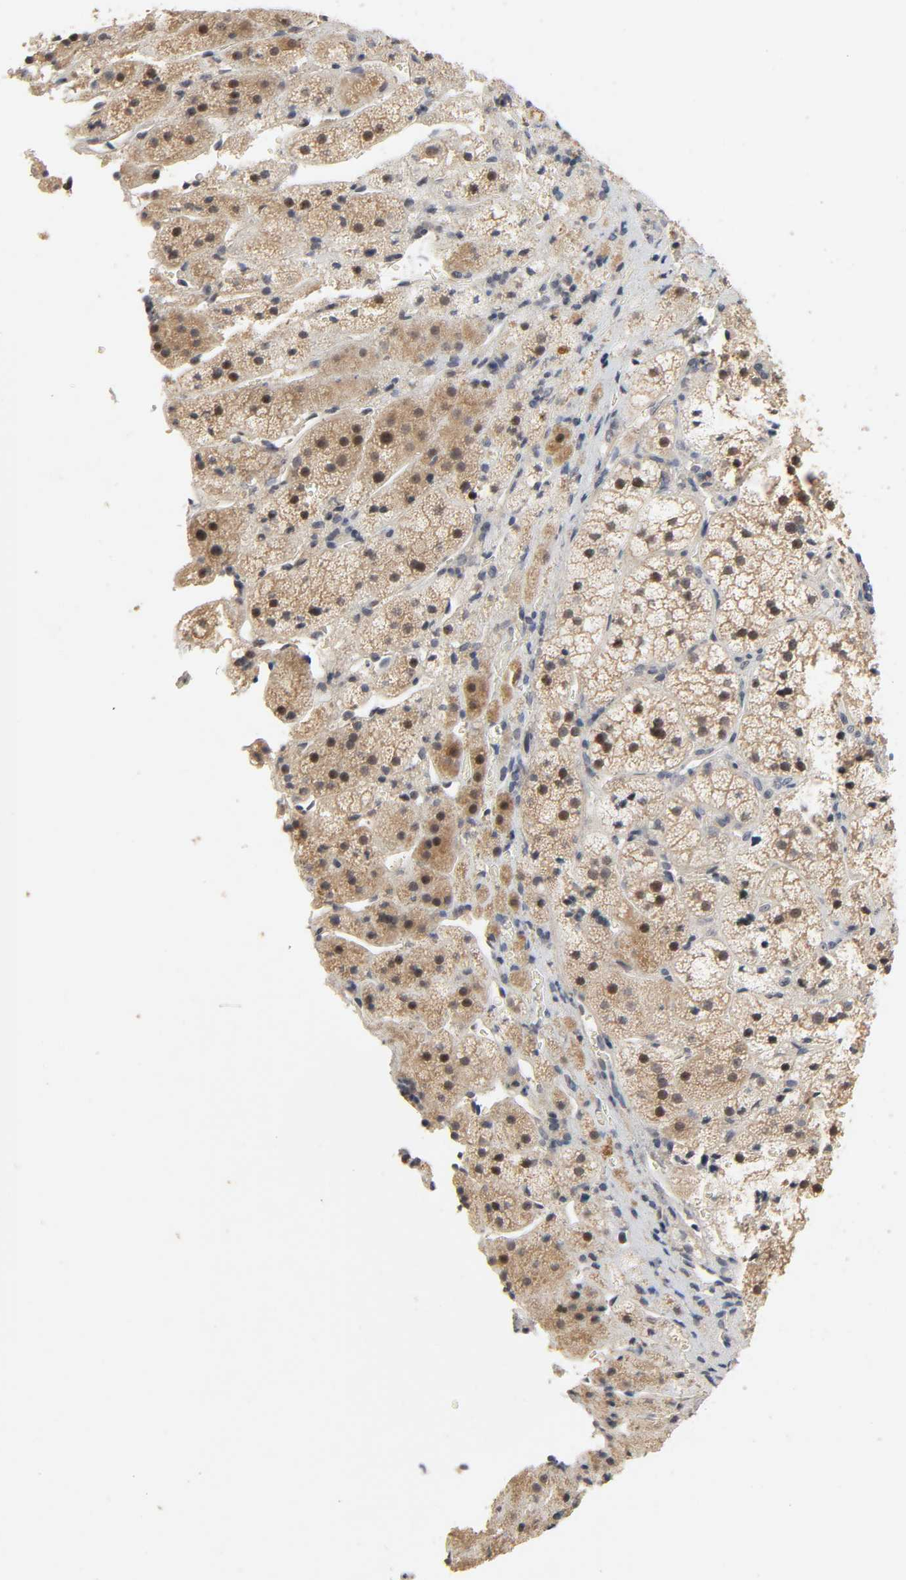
{"staining": {"intensity": "weak", "quantity": "25%-75%", "location": "cytoplasmic/membranous"}, "tissue": "adrenal gland", "cell_type": "Glandular cells", "image_type": "normal", "snomed": [{"axis": "morphology", "description": "Normal tissue, NOS"}, {"axis": "topography", "description": "Adrenal gland"}], "caption": "IHC staining of benign adrenal gland, which shows low levels of weak cytoplasmic/membranous staining in about 25%-75% of glandular cells indicating weak cytoplasmic/membranous protein staining. The staining was performed using DAB (3,3'-diaminobenzidine) (brown) for protein detection and nuclei were counterstained in hematoxylin (blue).", "gene": "MAGEA8", "patient": {"sex": "female", "age": 44}}